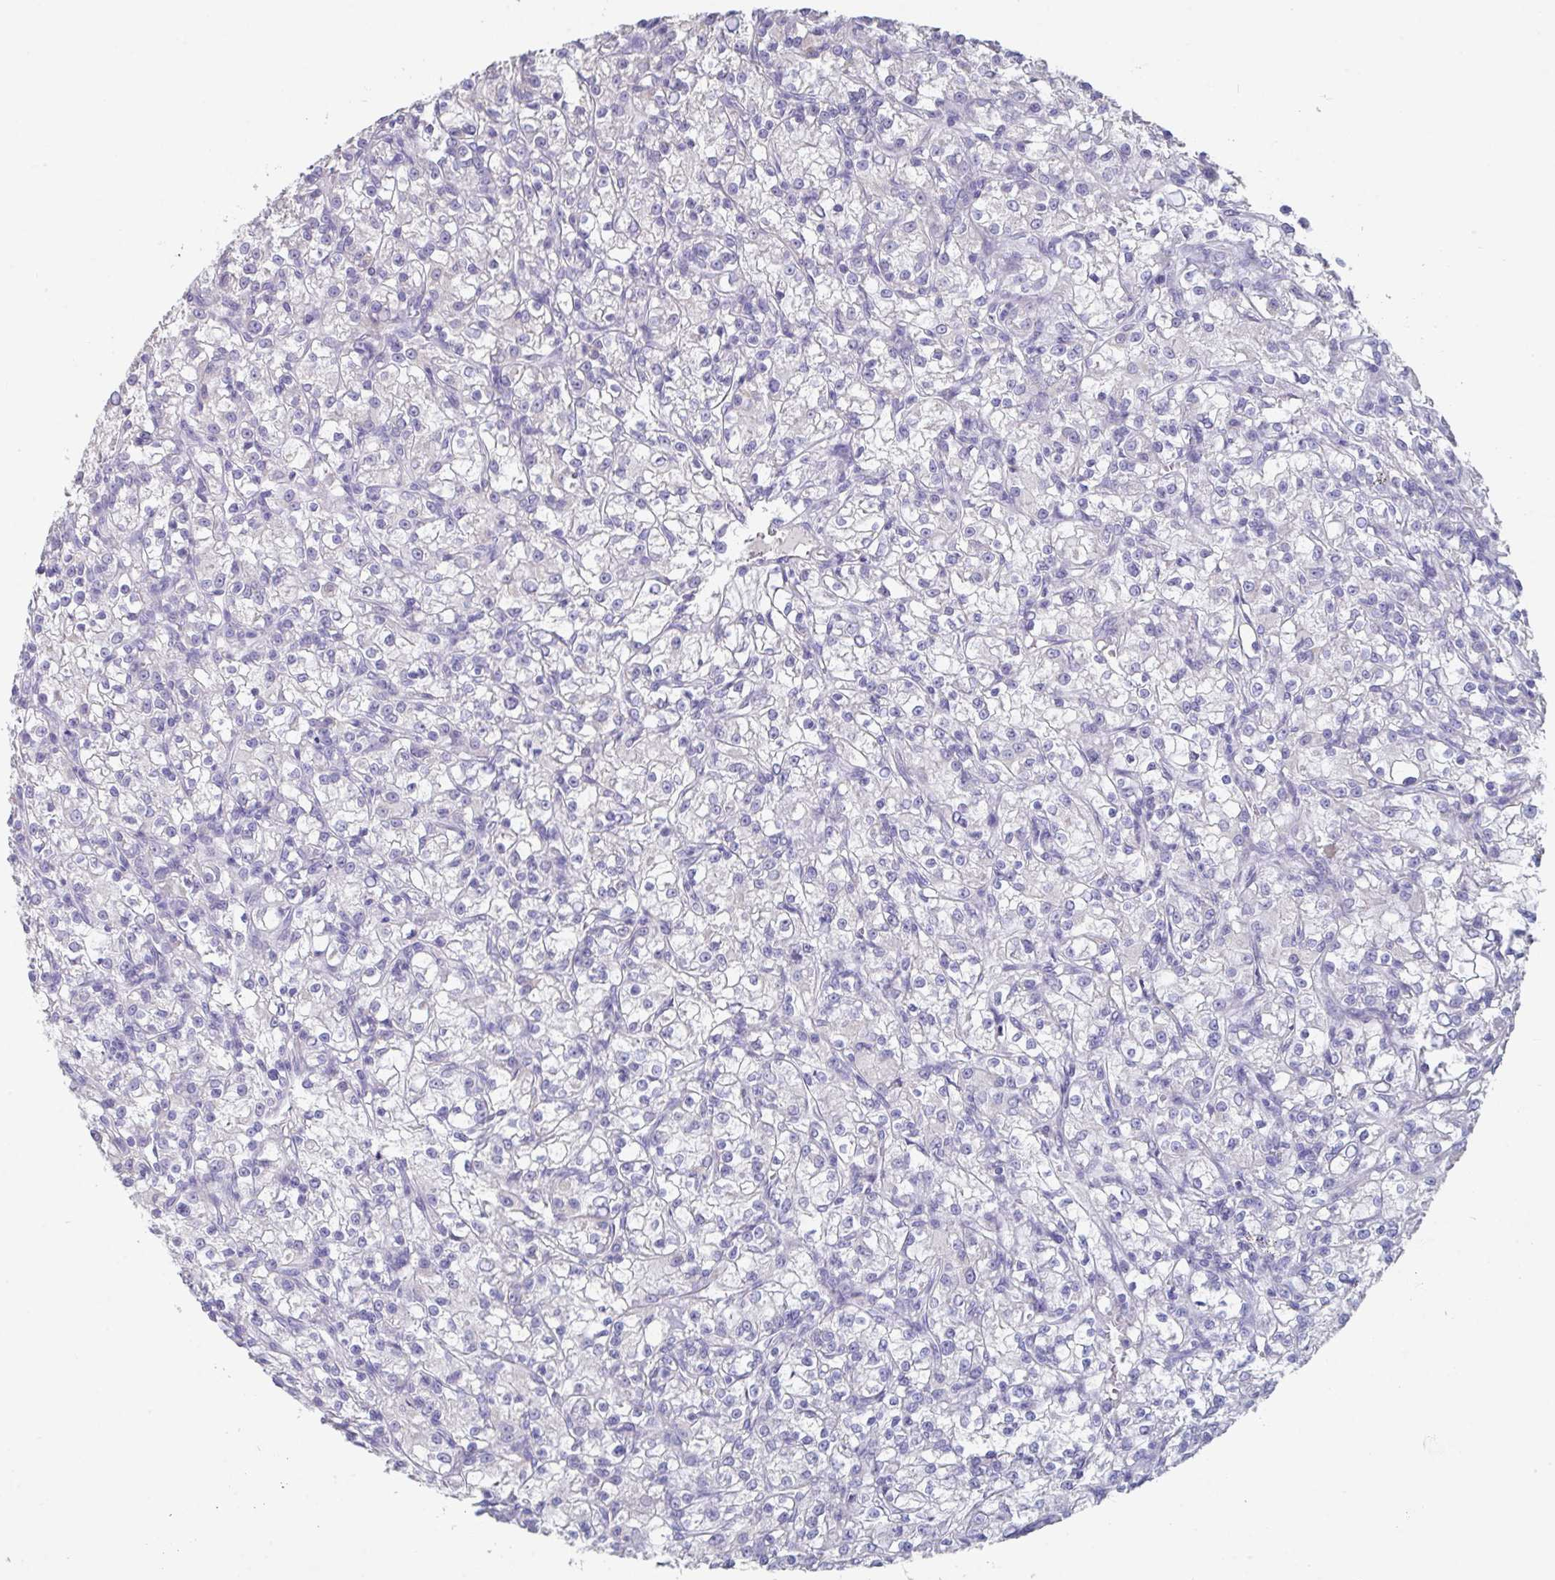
{"staining": {"intensity": "negative", "quantity": "none", "location": "none"}, "tissue": "renal cancer", "cell_type": "Tumor cells", "image_type": "cancer", "snomed": [{"axis": "morphology", "description": "Adenocarcinoma, NOS"}, {"axis": "topography", "description": "Kidney"}], "caption": "IHC photomicrograph of human renal cancer (adenocarcinoma) stained for a protein (brown), which displays no expression in tumor cells.", "gene": "SLC44A4", "patient": {"sex": "female", "age": 59}}